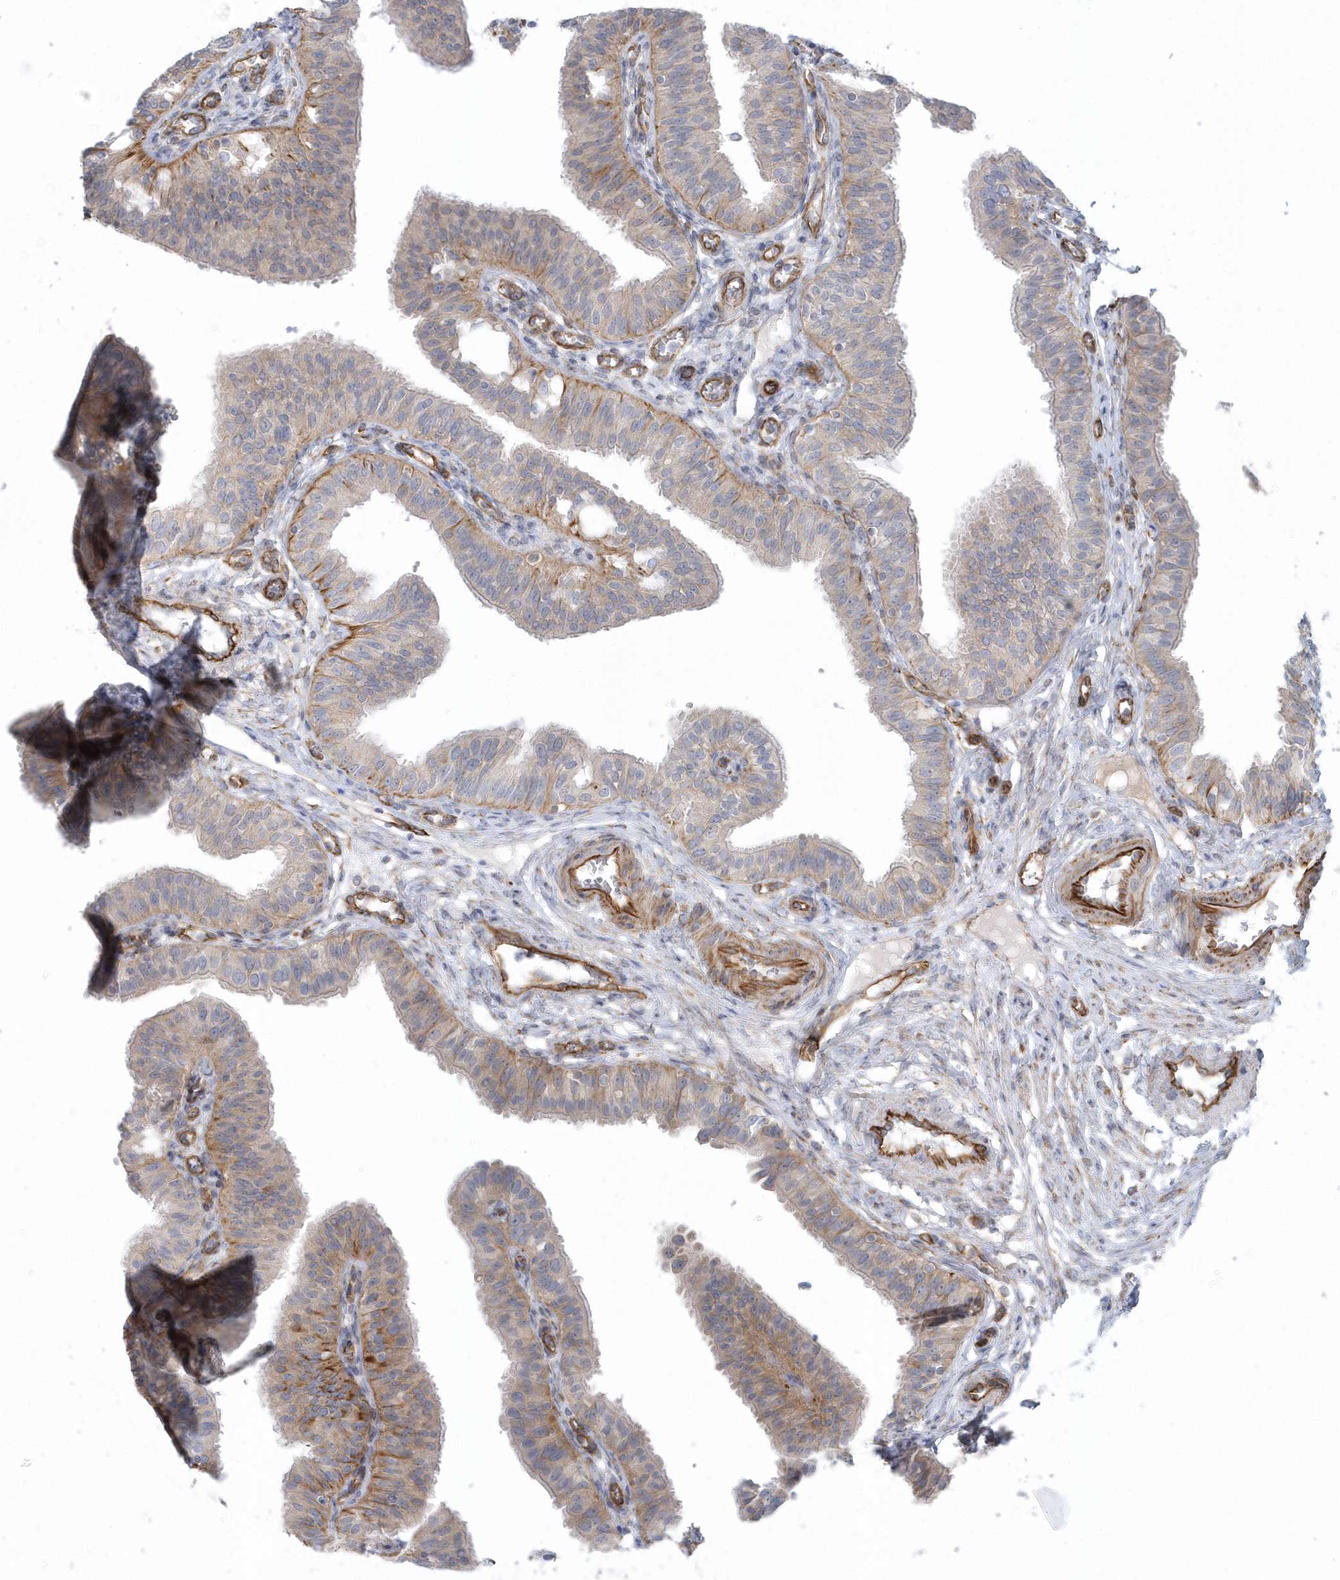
{"staining": {"intensity": "moderate", "quantity": "25%-75%", "location": "cytoplasmic/membranous"}, "tissue": "fallopian tube", "cell_type": "Glandular cells", "image_type": "normal", "snomed": [{"axis": "morphology", "description": "Normal tissue, NOS"}, {"axis": "topography", "description": "Fallopian tube"}, {"axis": "topography", "description": "Ovary"}], "caption": "DAB immunohistochemical staining of unremarkable human fallopian tube exhibits moderate cytoplasmic/membranous protein positivity in approximately 25%-75% of glandular cells. The staining was performed using DAB (3,3'-diaminobenzidine), with brown indicating positive protein expression. Nuclei are stained blue with hematoxylin.", "gene": "GPR152", "patient": {"sex": "female", "age": 42}}